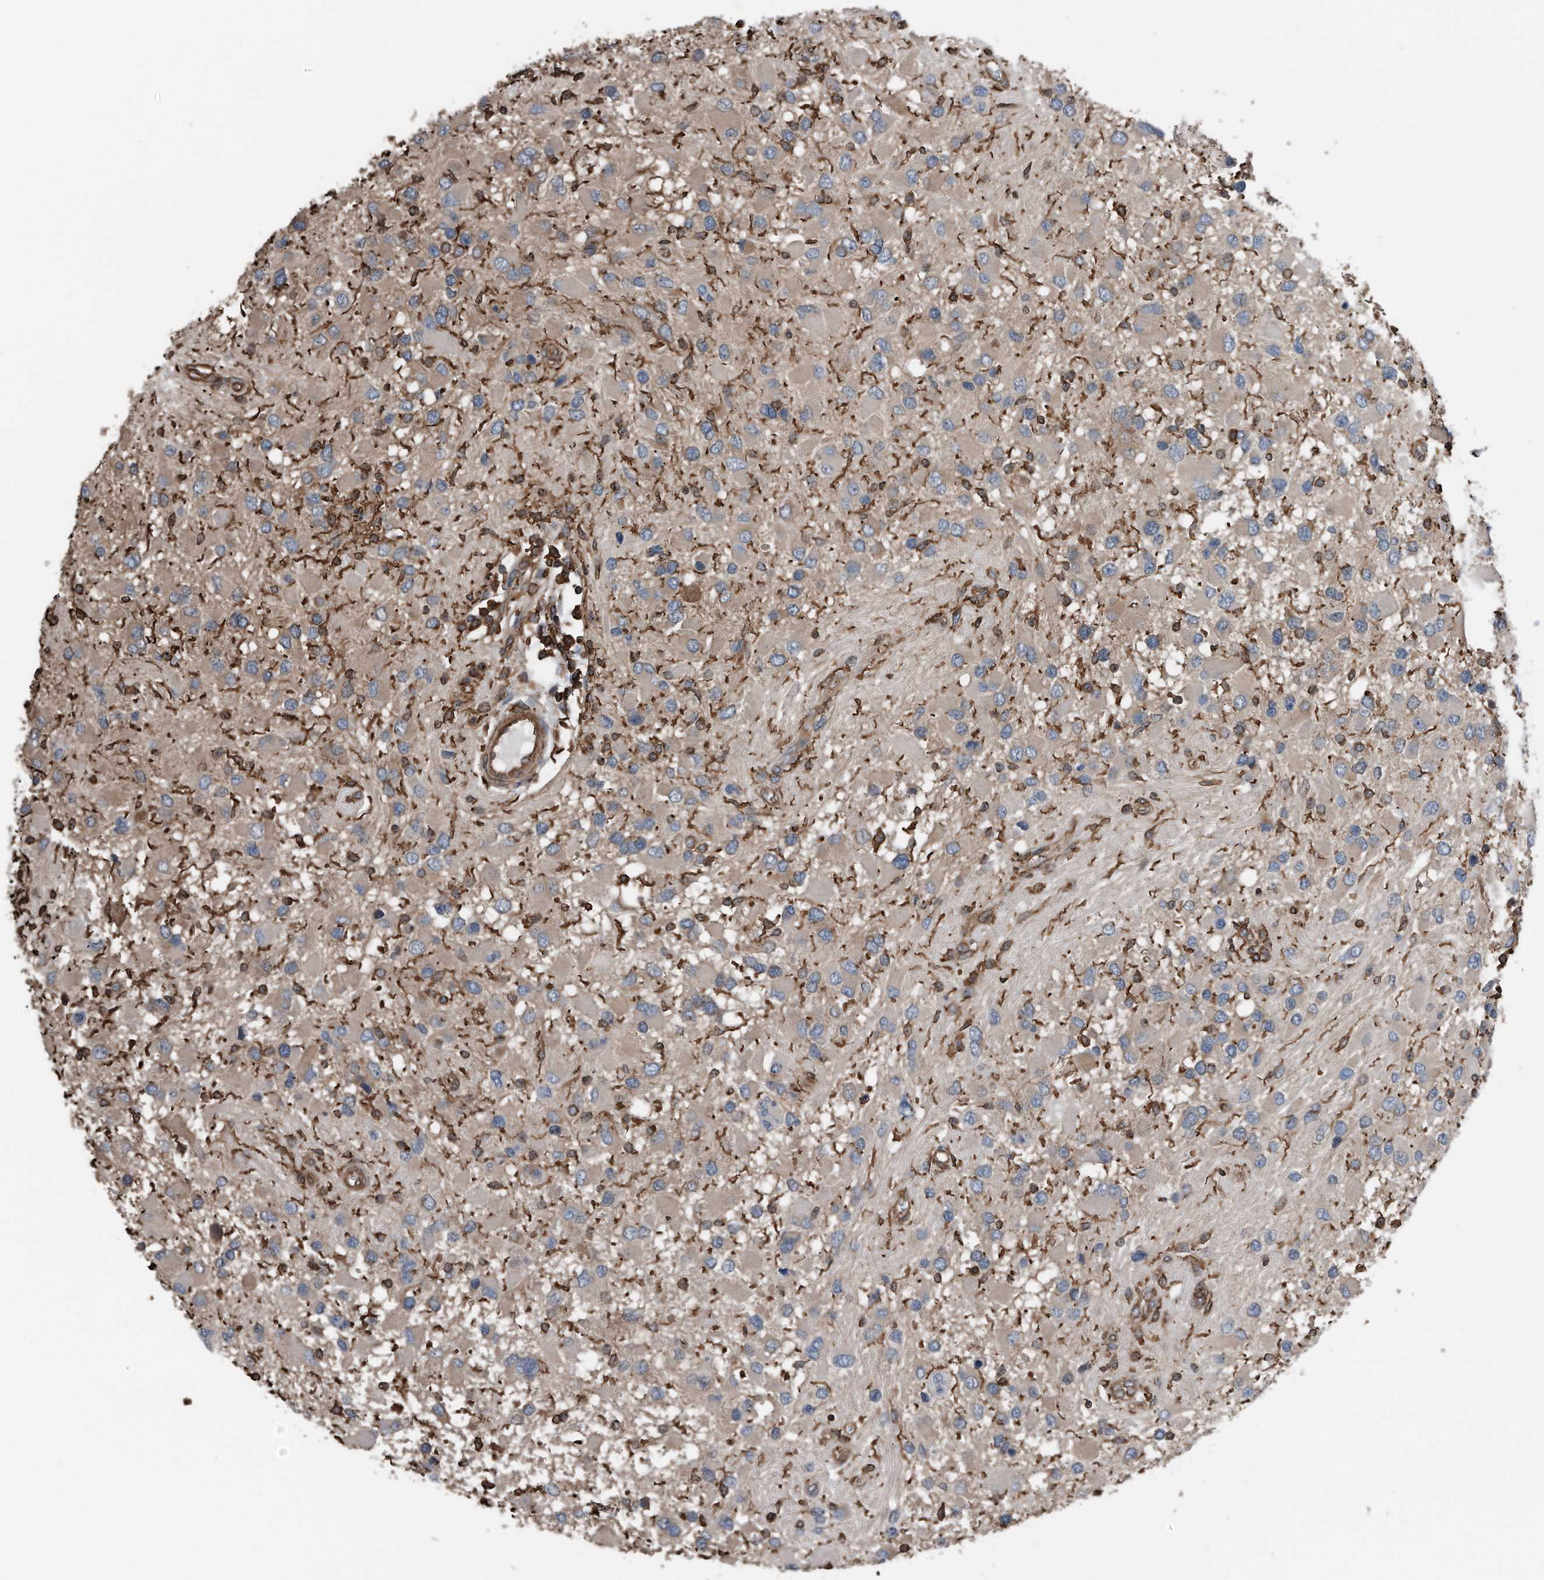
{"staining": {"intensity": "negative", "quantity": "none", "location": "none"}, "tissue": "glioma", "cell_type": "Tumor cells", "image_type": "cancer", "snomed": [{"axis": "morphology", "description": "Glioma, malignant, High grade"}, {"axis": "topography", "description": "Brain"}], "caption": "Tumor cells are negative for protein expression in human glioma. (DAB immunohistochemistry with hematoxylin counter stain).", "gene": "RSPO3", "patient": {"sex": "male", "age": 53}}